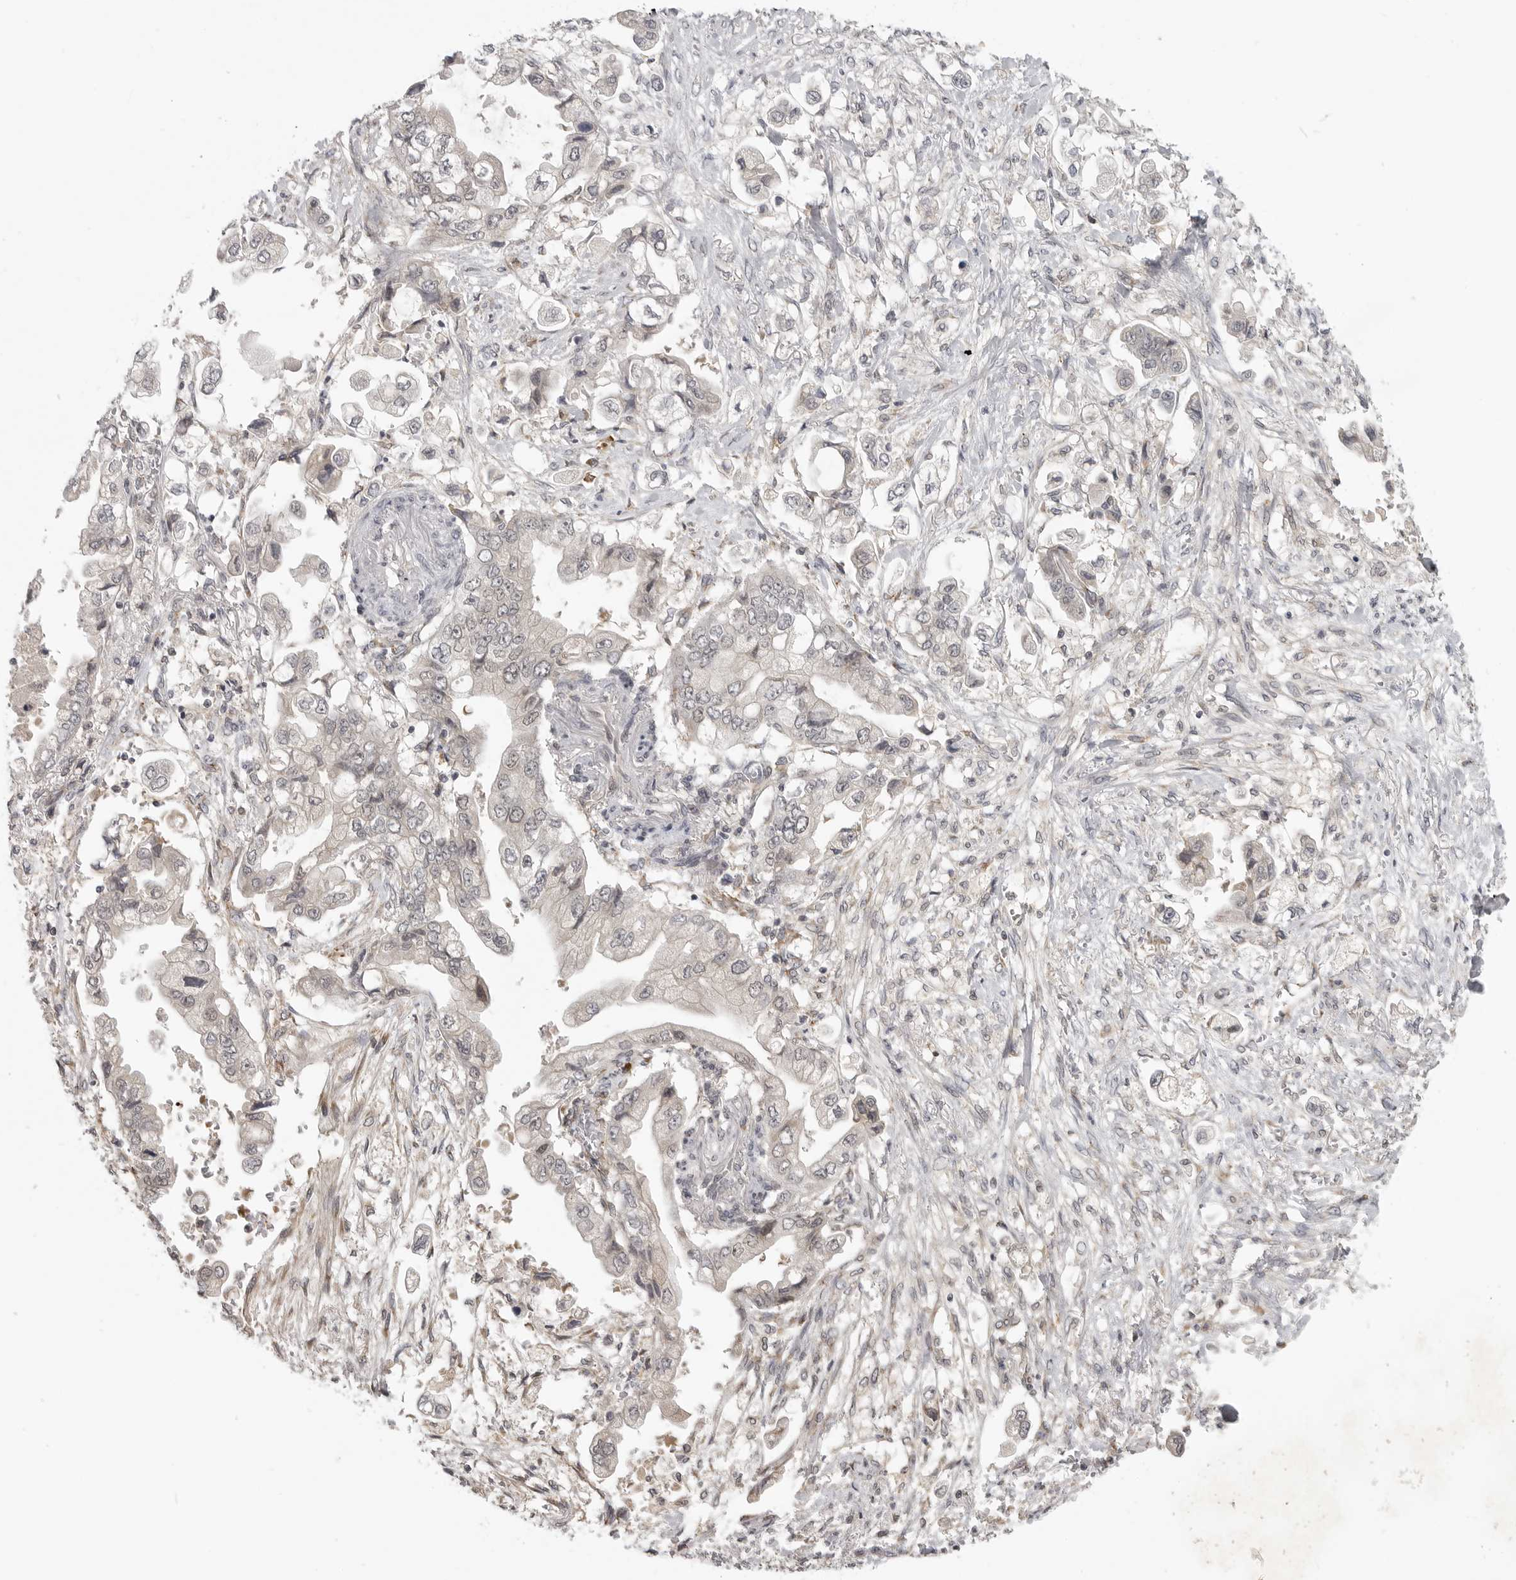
{"staining": {"intensity": "weak", "quantity": "<25%", "location": "nuclear"}, "tissue": "stomach cancer", "cell_type": "Tumor cells", "image_type": "cancer", "snomed": [{"axis": "morphology", "description": "Adenocarcinoma, NOS"}, {"axis": "topography", "description": "Stomach"}], "caption": "Stomach adenocarcinoma stained for a protein using immunohistochemistry demonstrates no staining tumor cells.", "gene": "CEP295NL", "patient": {"sex": "male", "age": 62}}